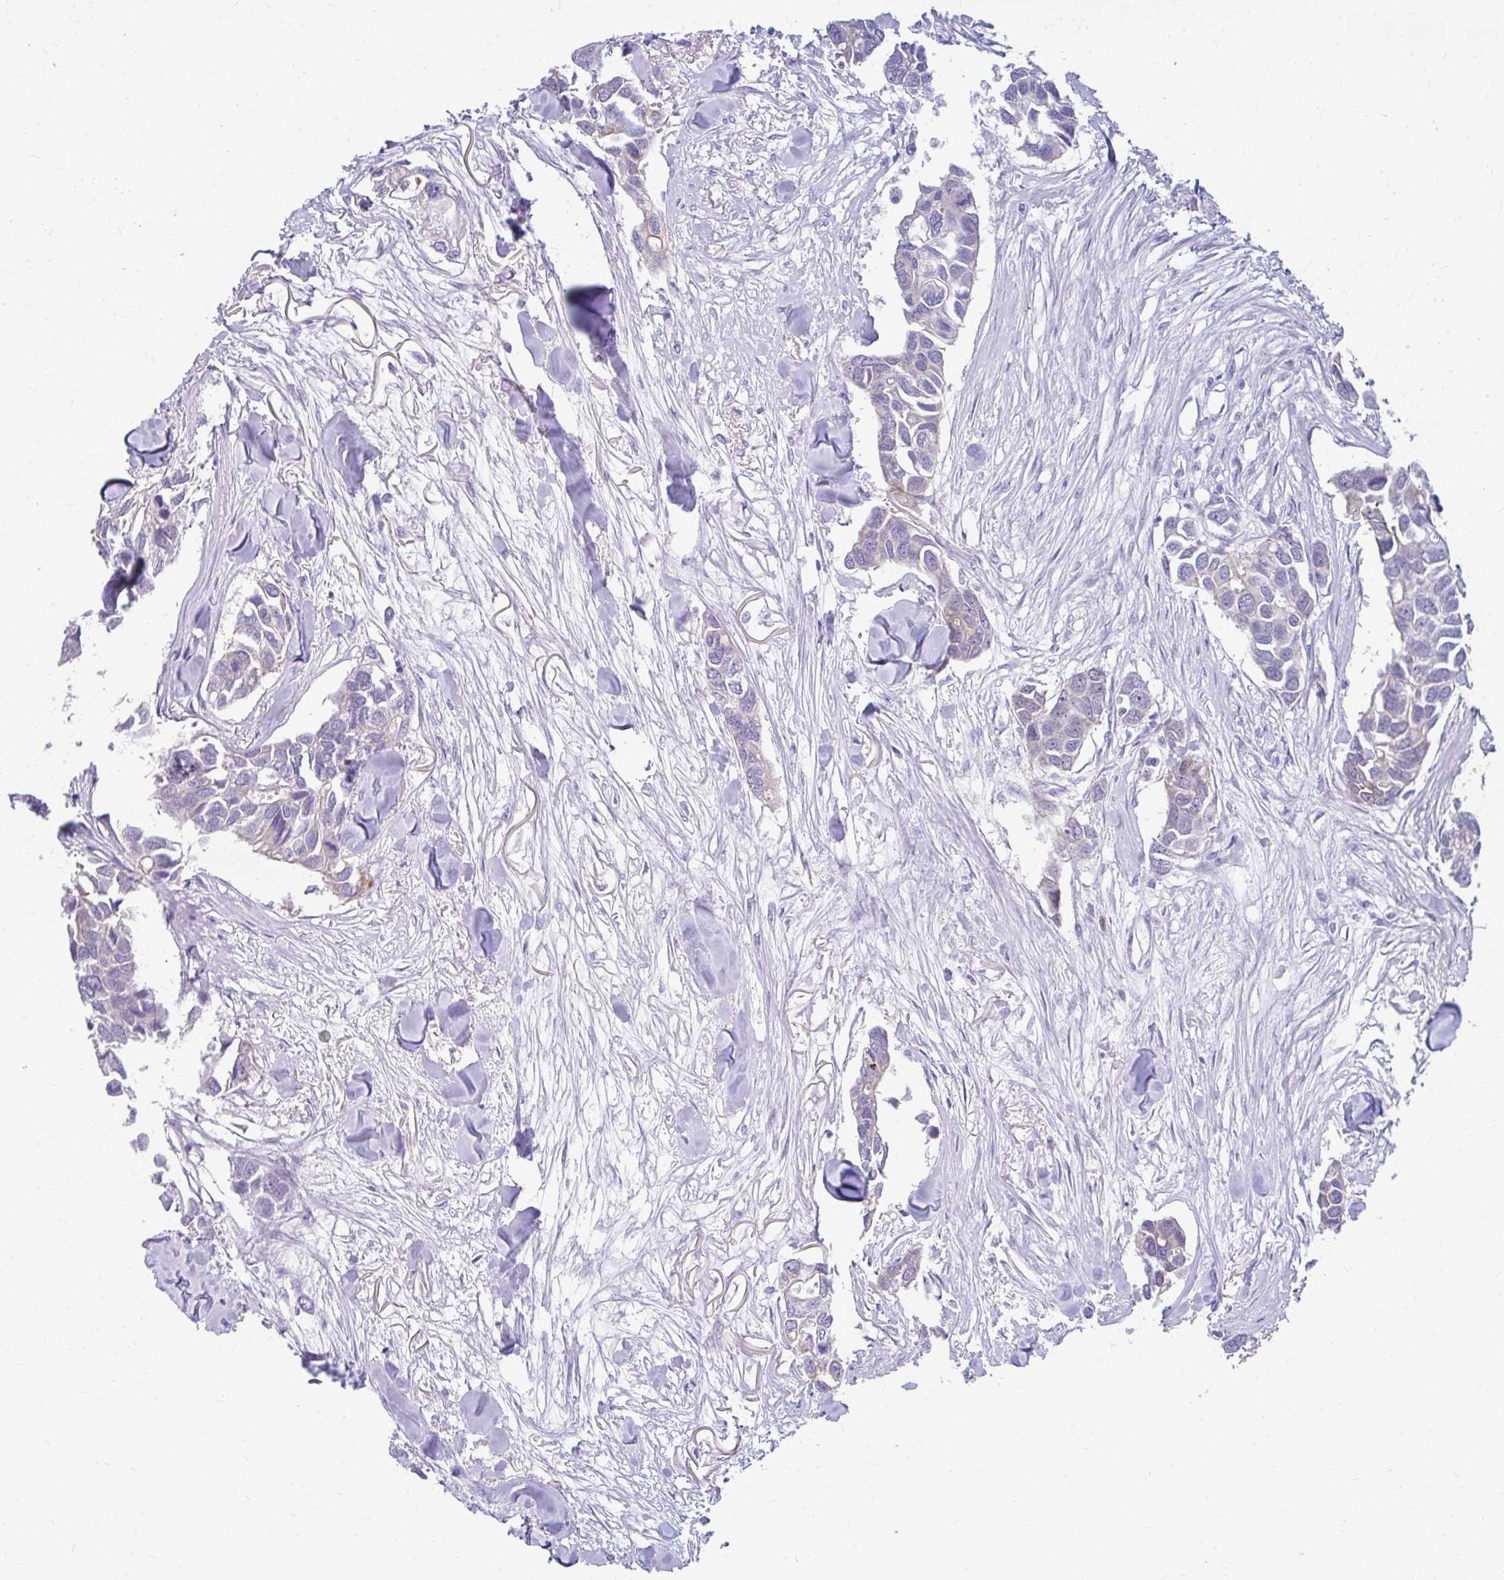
{"staining": {"intensity": "weak", "quantity": "<25%", "location": "cytoplasmic/membranous"}, "tissue": "breast cancer", "cell_type": "Tumor cells", "image_type": "cancer", "snomed": [{"axis": "morphology", "description": "Duct carcinoma"}, {"axis": "topography", "description": "Breast"}], "caption": "Tumor cells are negative for protein expression in human intraductal carcinoma (breast).", "gene": "RGS16", "patient": {"sex": "female", "age": 83}}